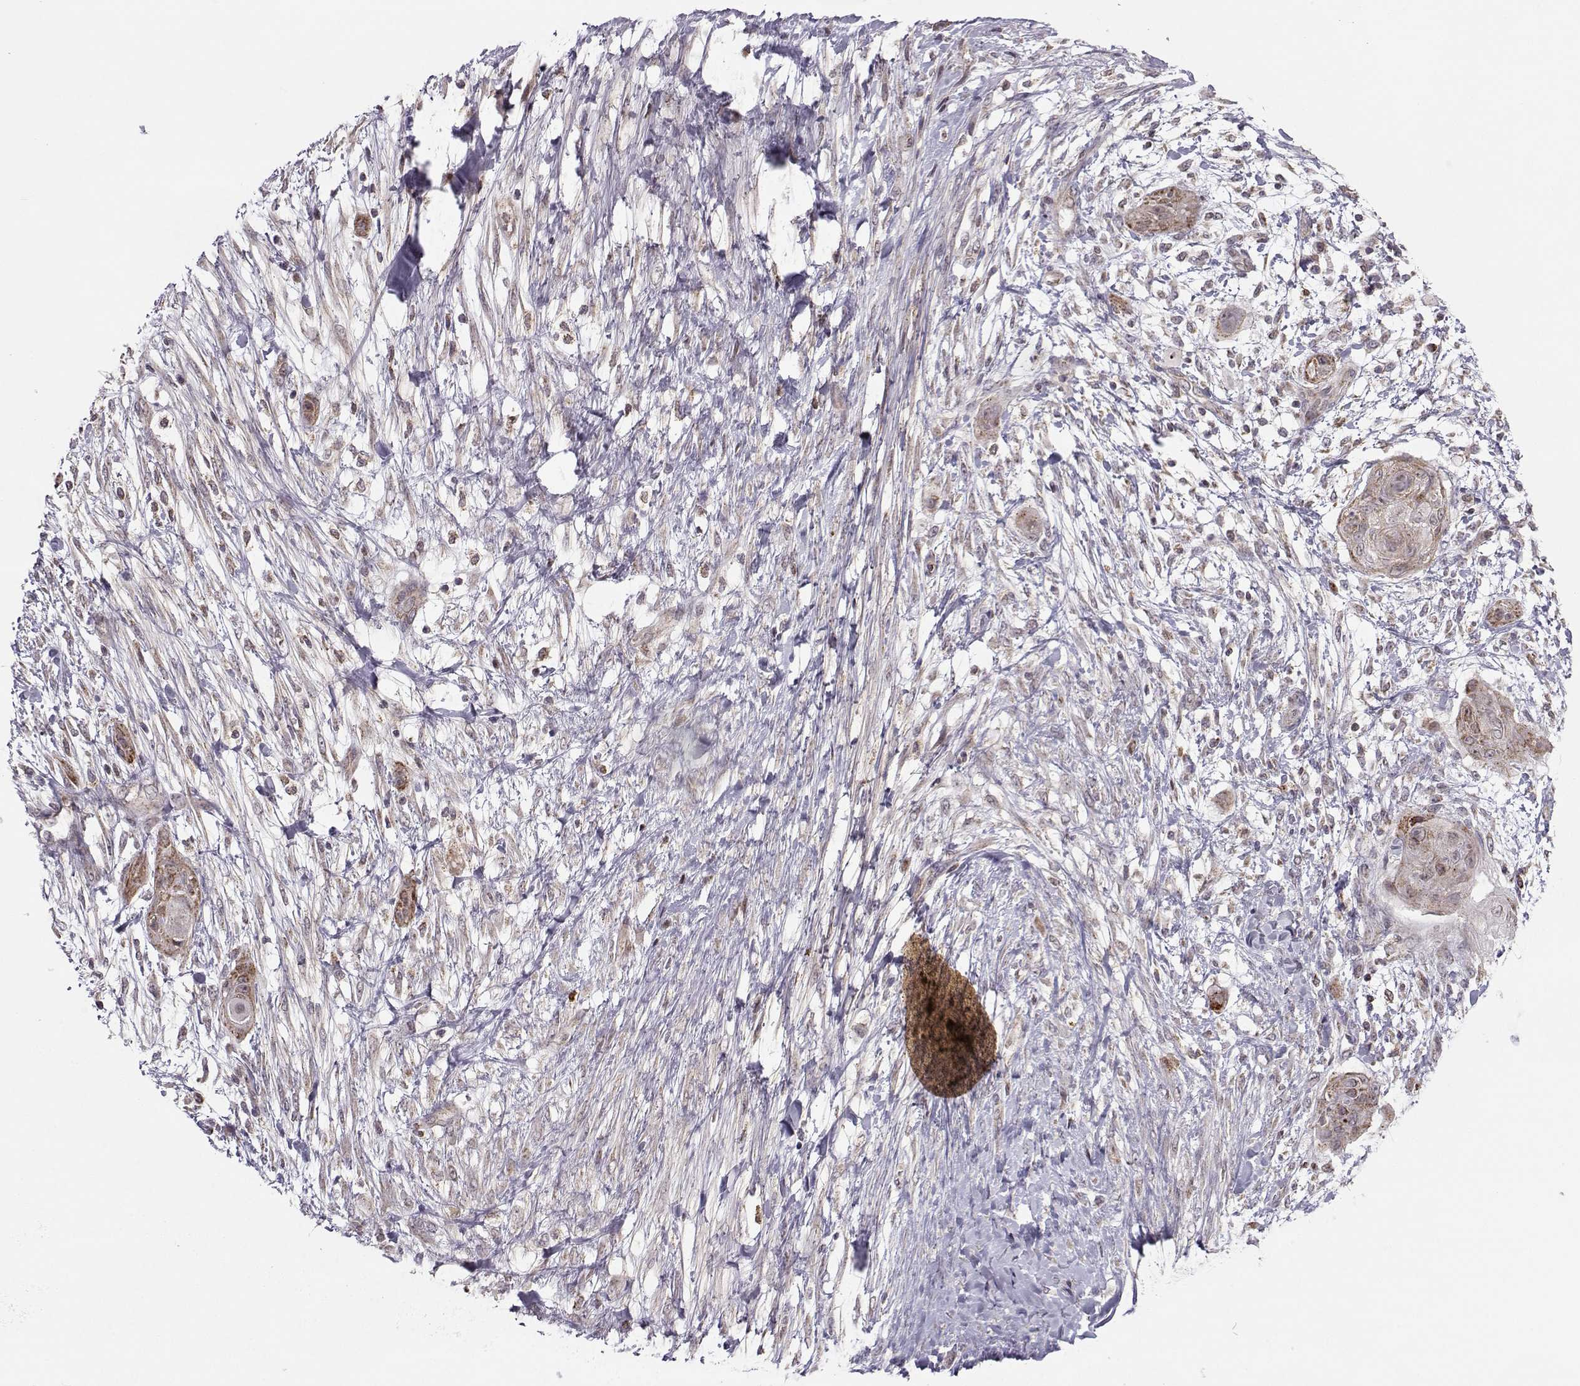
{"staining": {"intensity": "moderate", "quantity": "25%-75%", "location": "cytoplasmic/membranous"}, "tissue": "skin cancer", "cell_type": "Tumor cells", "image_type": "cancer", "snomed": [{"axis": "morphology", "description": "Squamous cell carcinoma, NOS"}, {"axis": "topography", "description": "Skin"}], "caption": "Protein expression analysis of squamous cell carcinoma (skin) exhibits moderate cytoplasmic/membranous expression in about 25%-75% of tumor cells.", "gene": "NECAB3", "patient": {"sex": "male", "age": 62}}